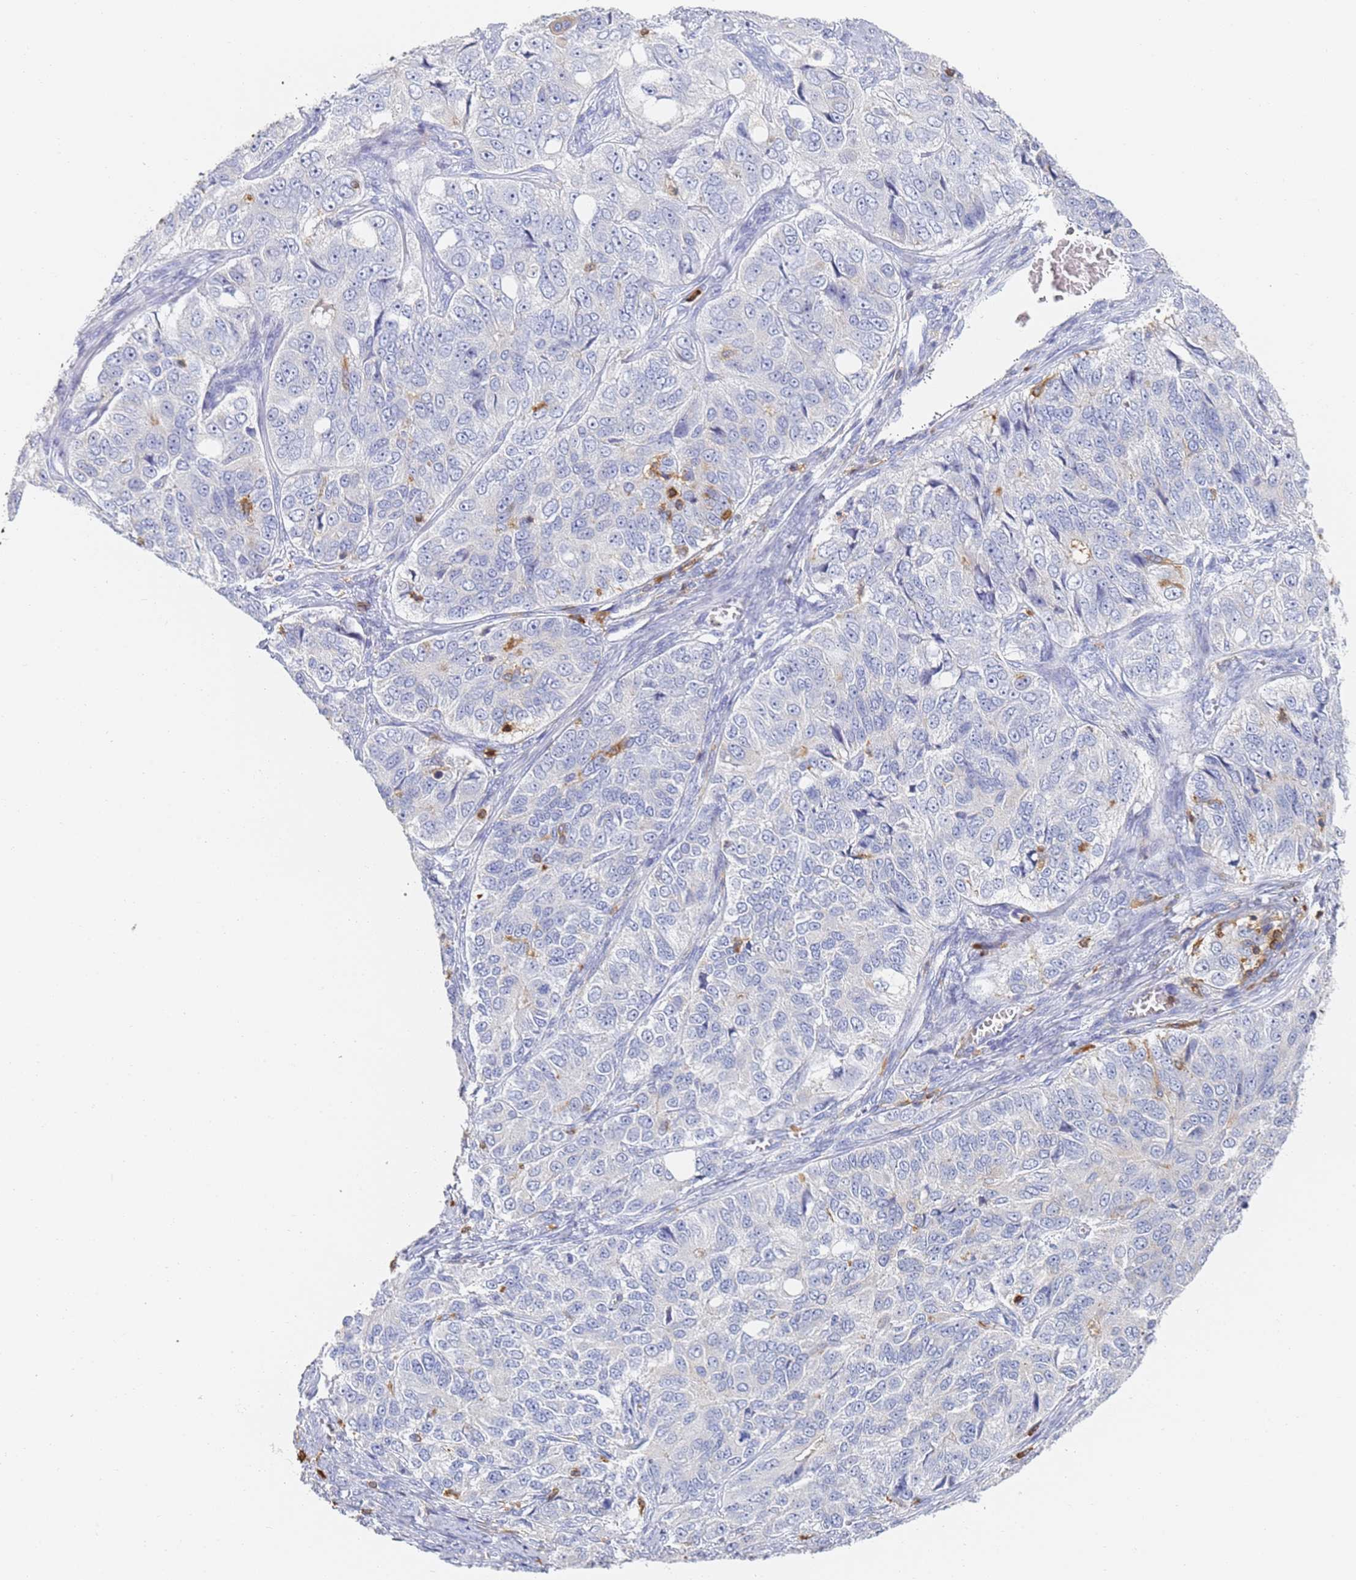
{"staining": {"intensity": "negative", "quantity": "none", "location": "none"}, "tissue": "ovarian cancer", "cell_type": "Tumor cells", "image_type": "cancer", "snomed": [{"axis": "morphology", "description": "Carcinoma, endometroid"}, {"axis": "topography", "description": "Ovary"}], "caption": "The photomicrograph demonstrates no staining of tumor cells in ovarian cancer. (Stains: DAB immunohistochemistry with hematoxylin counter stain, Microscopy: brightfield microscopy at high magnification).", "gene": "BIN2", "patient": {"sex": "female", "age": 51}}